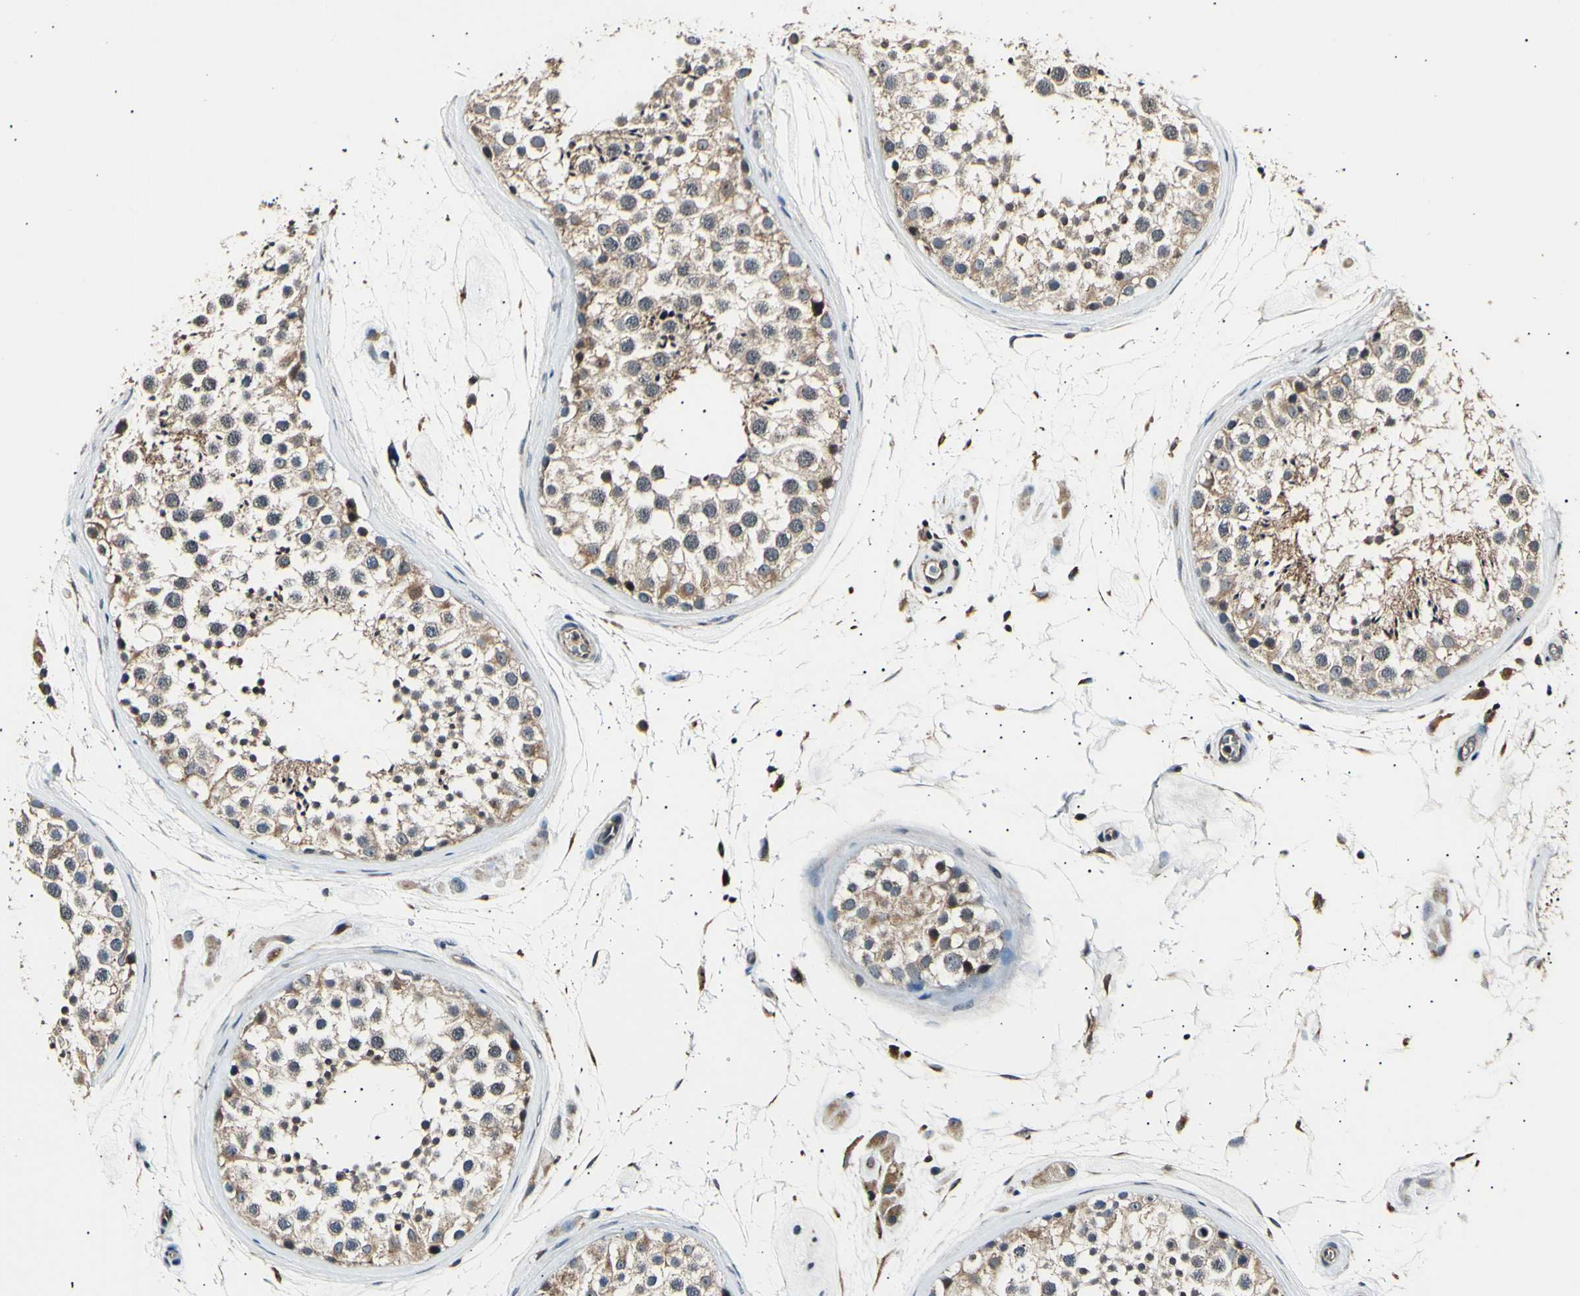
{"staining": {"intensity": "moderate", "quantity": ">75%", "location": "none"}, "tissue": "testis", "cell_type": "Cells in seminiferous ducts", "image_type": "normal", "snomed": [{"axis": "morphology", "description": "Normal tissue, NOS"}, {"axis": "topography", "description": "Testis"}], "caption": "Protein expression analysis of benign human testis reveals moderate None staining in about >75% of cells in seminiferous ducts.", "gene": "ITGA6", "patient": {"sex": "male", "age": 46}}